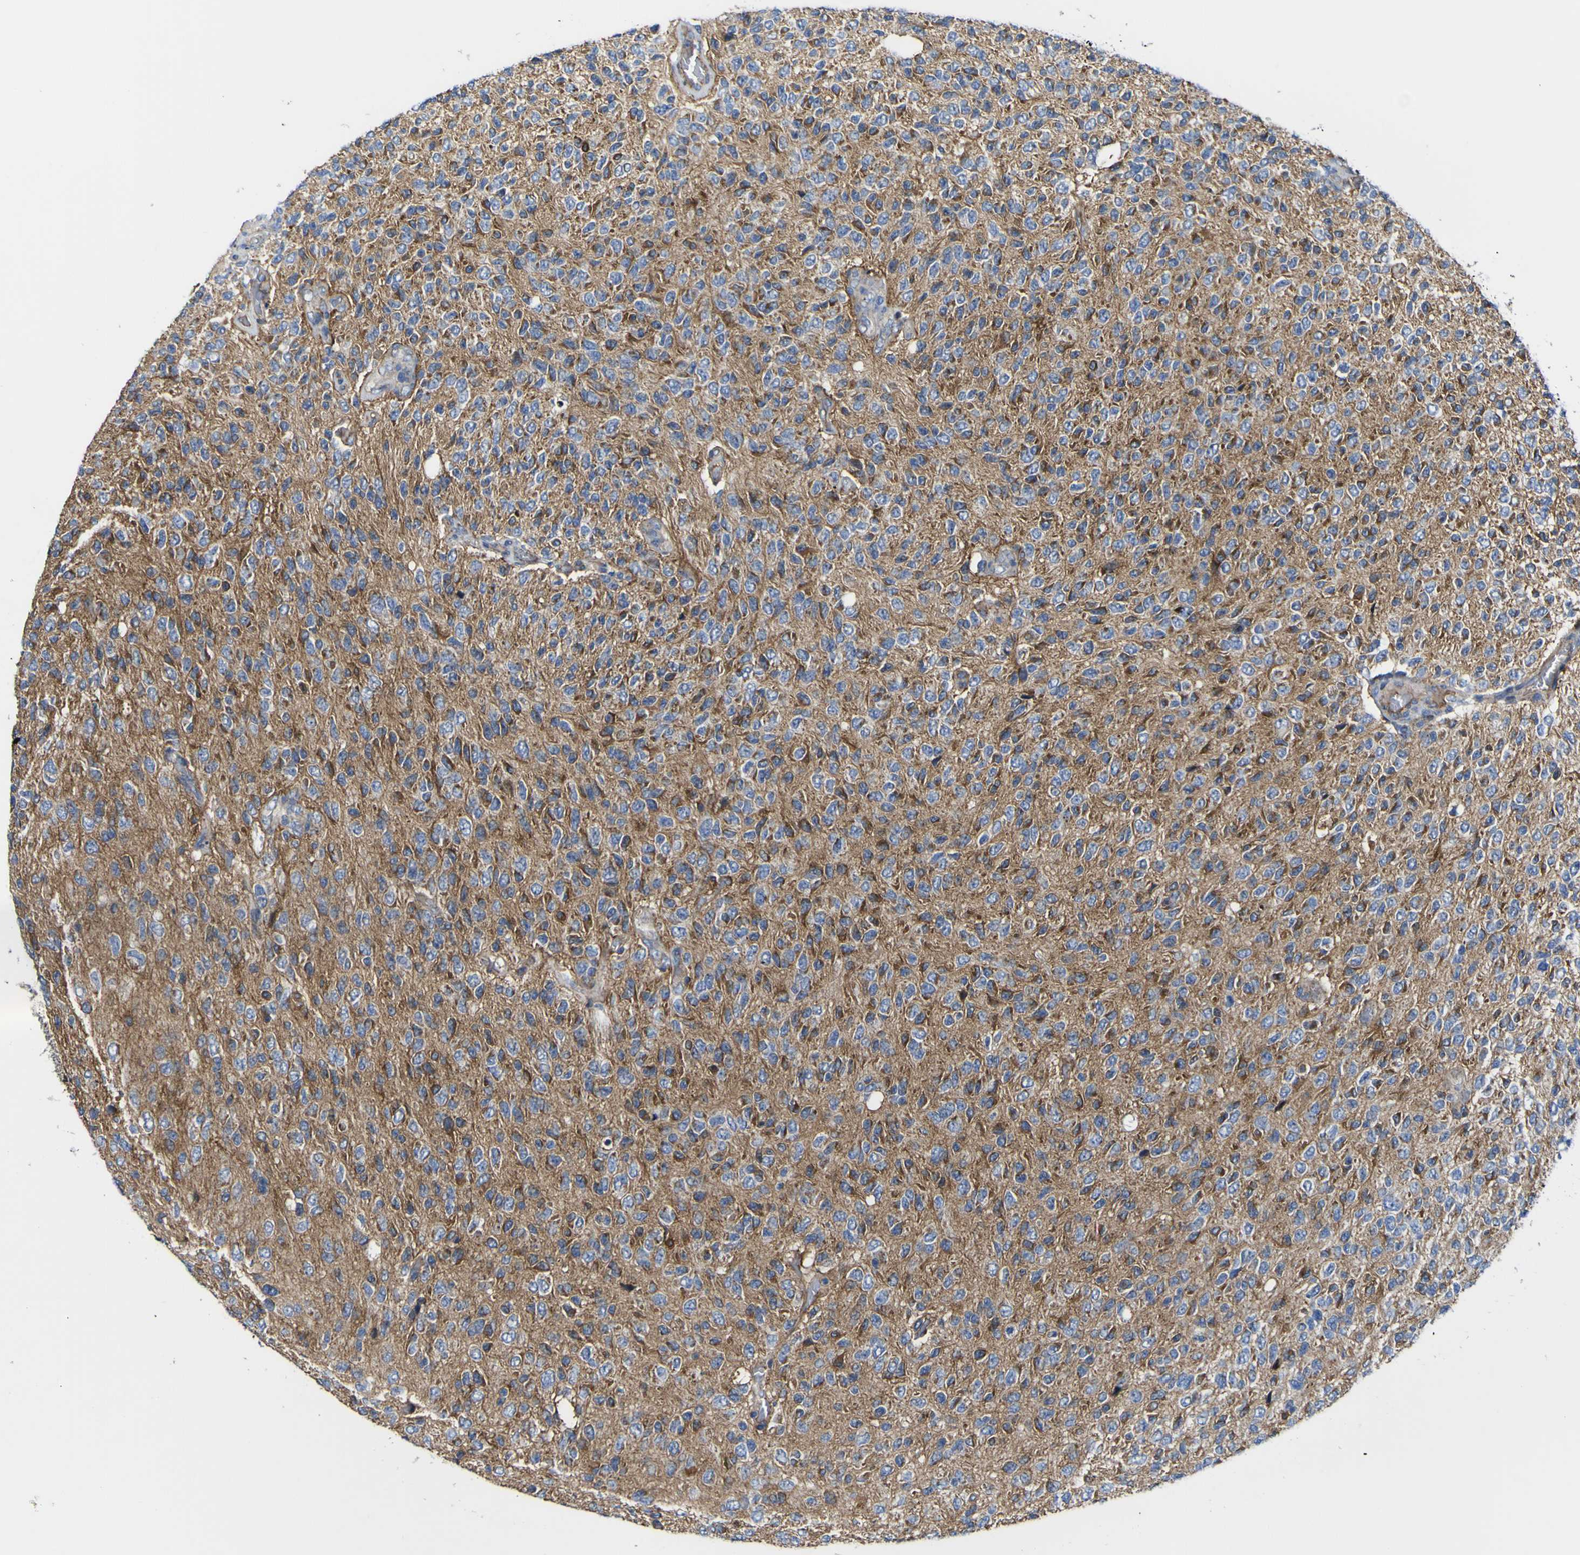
{"staining": {"intensity": "moderate", "quantity": "25%-75%", "location": "cytoplasmic/membranous"}, "tissue": "glioma", "cell_type": "Tumor cells", "image_type": "cancer", "snomed": [{"axis": "morphology", "description": "Glioma, malignant, High grade"}, {"axis": "topography", "description": "pancreas cauda"}], "caption": "Malignant glioma (high-grade) stained for a protein displays moderate cytoplasmic/membranous positivity in tumor cells. (Stains: DAB (3,3'-diaminobenzidine) in brown, nuclei in blue, Microscopy: brightfield microscopy at high magnification).", "gene": "CCDC90B", "patient": {"sex": "male", "age": 60}}